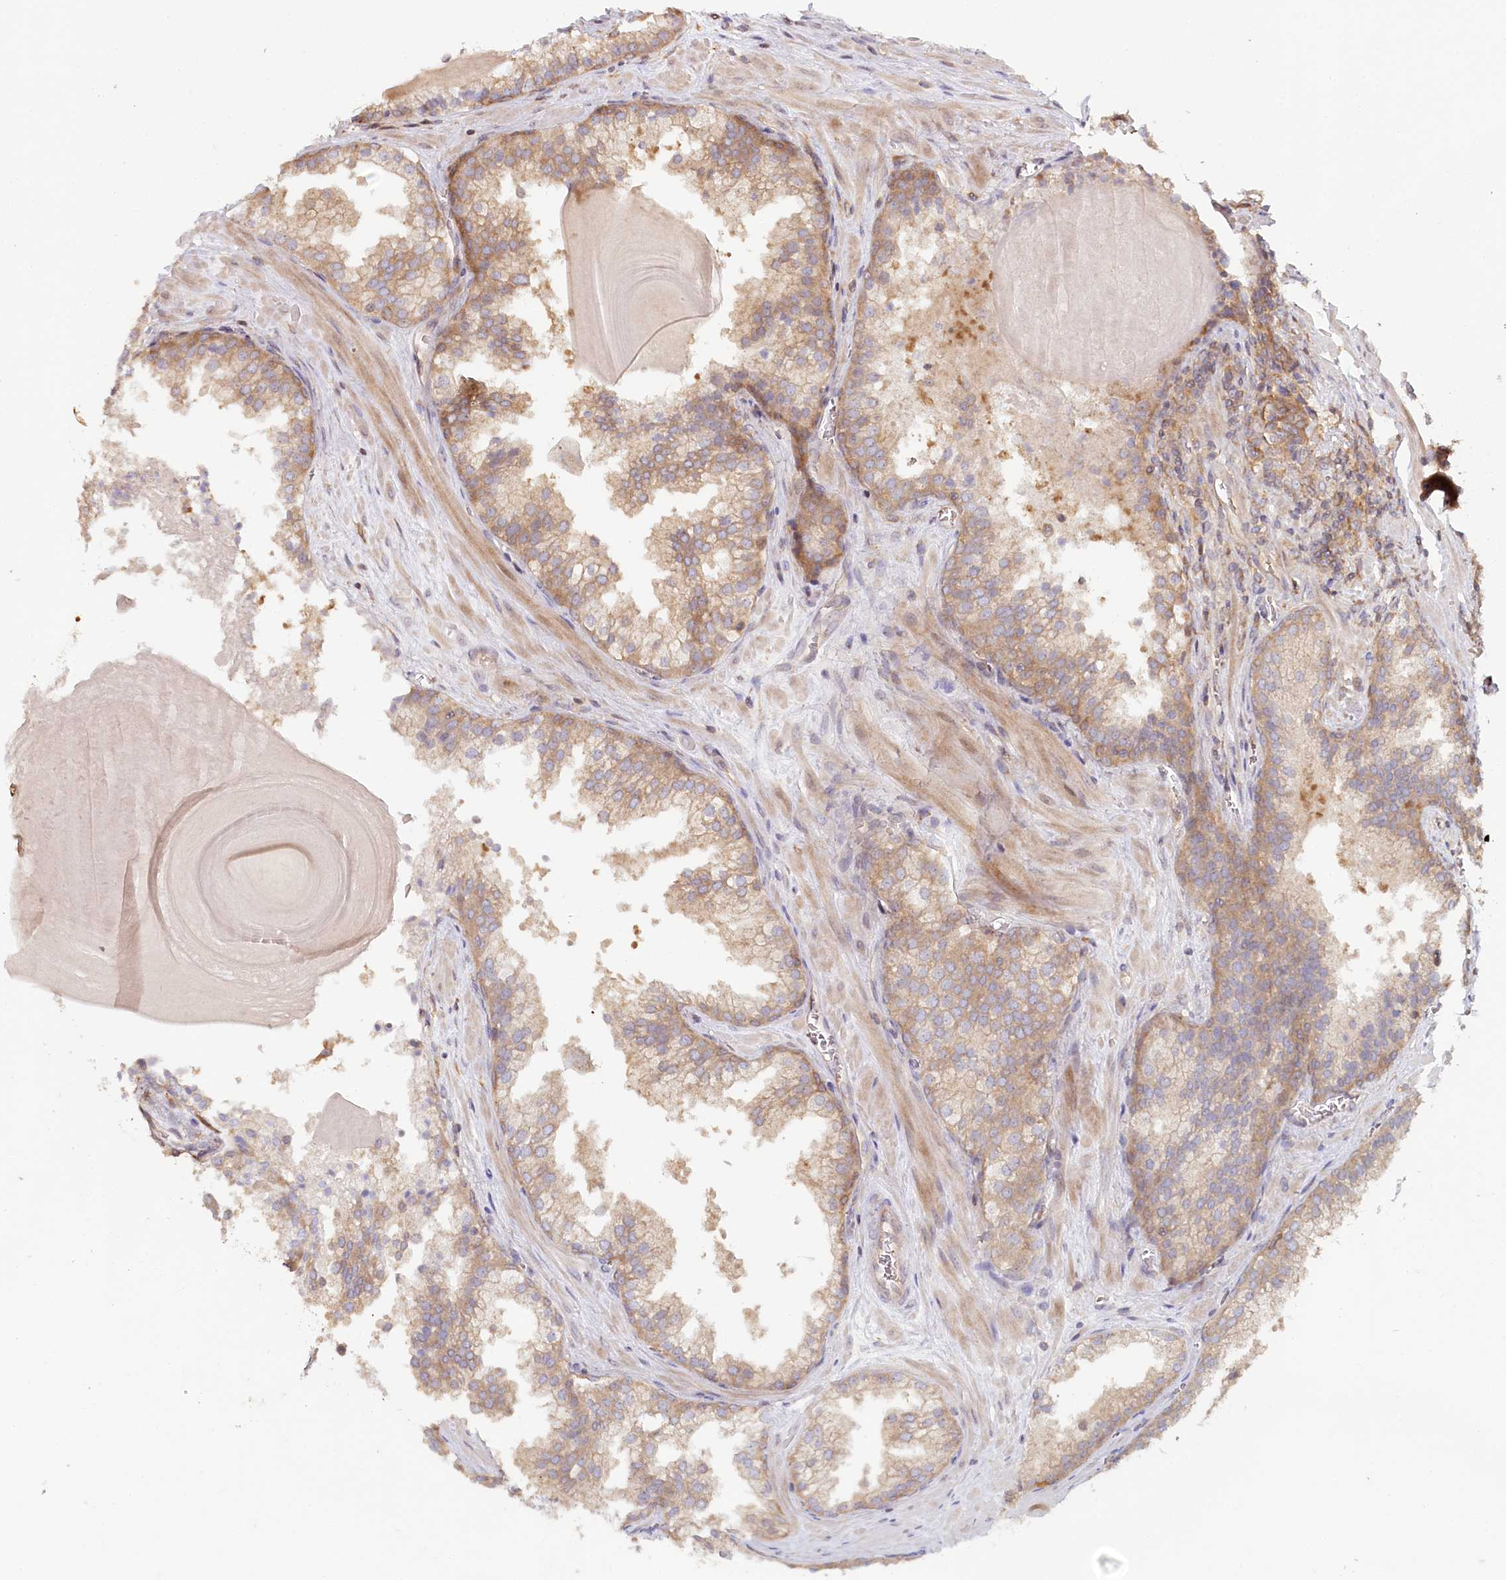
{"staining": {"intensity": "weak", "quantity": ">75%", "location": "cytoplasmic/membranous"}, "tissue": "prostate cancer", "cell_type": "Tumor cells", "image_type": "cancer", "snomed": [{"axis": "morphology", "description": "Adenocarcinoma, Low grade"}, {"axis": "topography", "description": "Prostate"}], "caption": "Human prostate cancer (low-grade adenocarcinoma) stained with a brown dye demonstrates weak cytoplasmic/membranous positive expression in approximately >75% of tumor cells.", "gene": "HAL", "patient": {"sex": "male", "age": 47}}